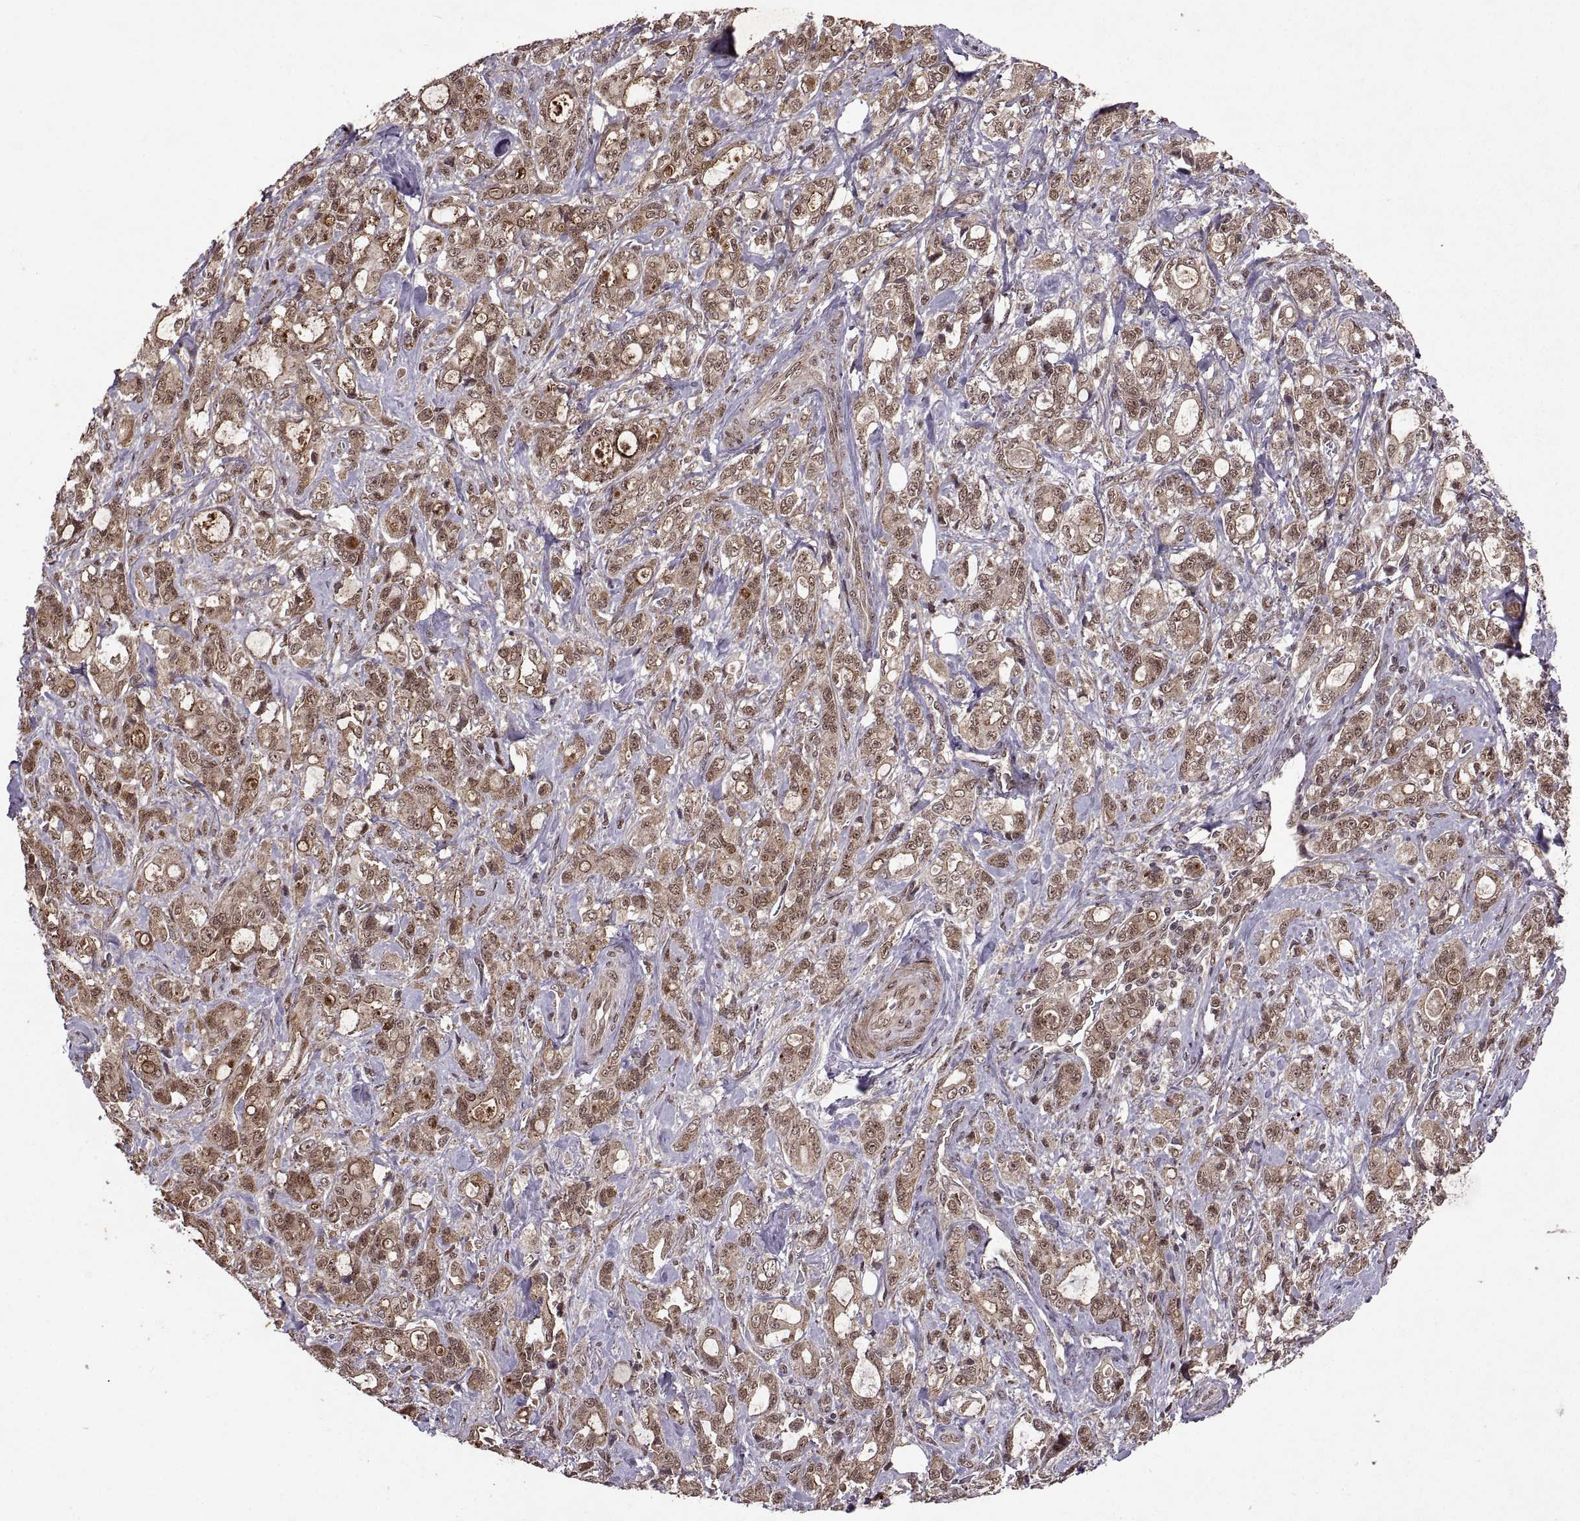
{"staining": {"intensity": "moderate", "quantity": ">75%", "location": "cytoplasmic/membranous,nuclear"}, "tissue": "stomach cancer", "cell_type": "Tumor cells", "image_type": "cancer", "snomed": [{"axis": "morphology", "description": "Adenocarcinoma, NOS"}, {"axis": "topography", "description": "Stomach"}], "caption": "The histopathology image demonstrates immunohistochemical staining of adenocarcinoma (stomach). There is moderate cytoplasmic/membranous and nuclear staining is present in approximately >75% of tumor cells.", "gene": "PTOV1", "patient": {"sex": "male", "age": 63}}